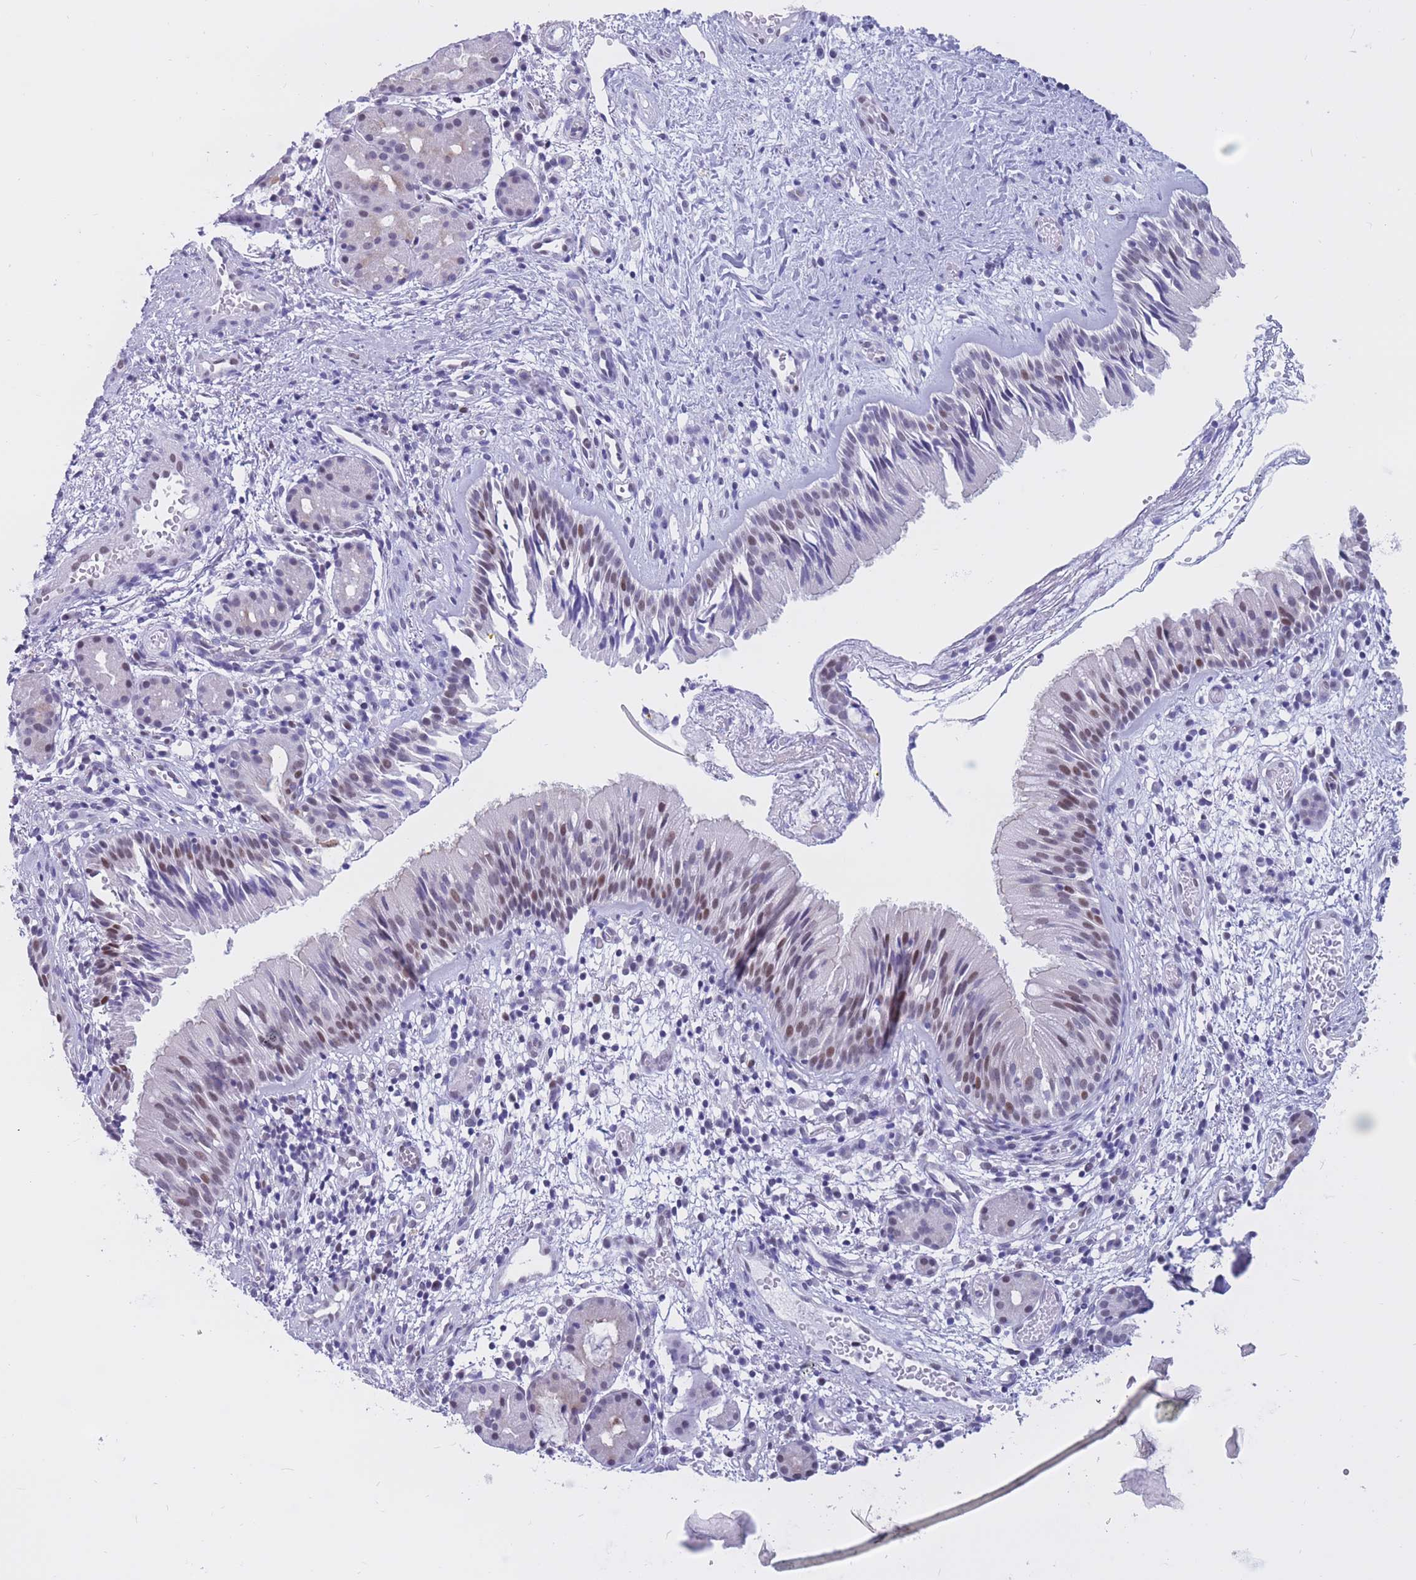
{"staining": {"intensity": "moderate", "quantity": "<25%", "location": "nuclear"}, "tissue": "nasopharynx", "cell_type": "Respiratory epithelial cells", "image_type": "normal", "snomed": [{"axis": "morphology", "description": "Normal tissue, NOS"}, {"axis": "topography", "description": "Nasopharynx"}], "caption": "Respiratory epithelial cells demonstrate low levels of moderate nuclear staining in approximately <25% of cells in unremarkable human nasopharynx. (Brightfield microscopy of DAB IHC at high magnification).", "gene": "NASP", "patient": {"sex": "male", "age": 65}}